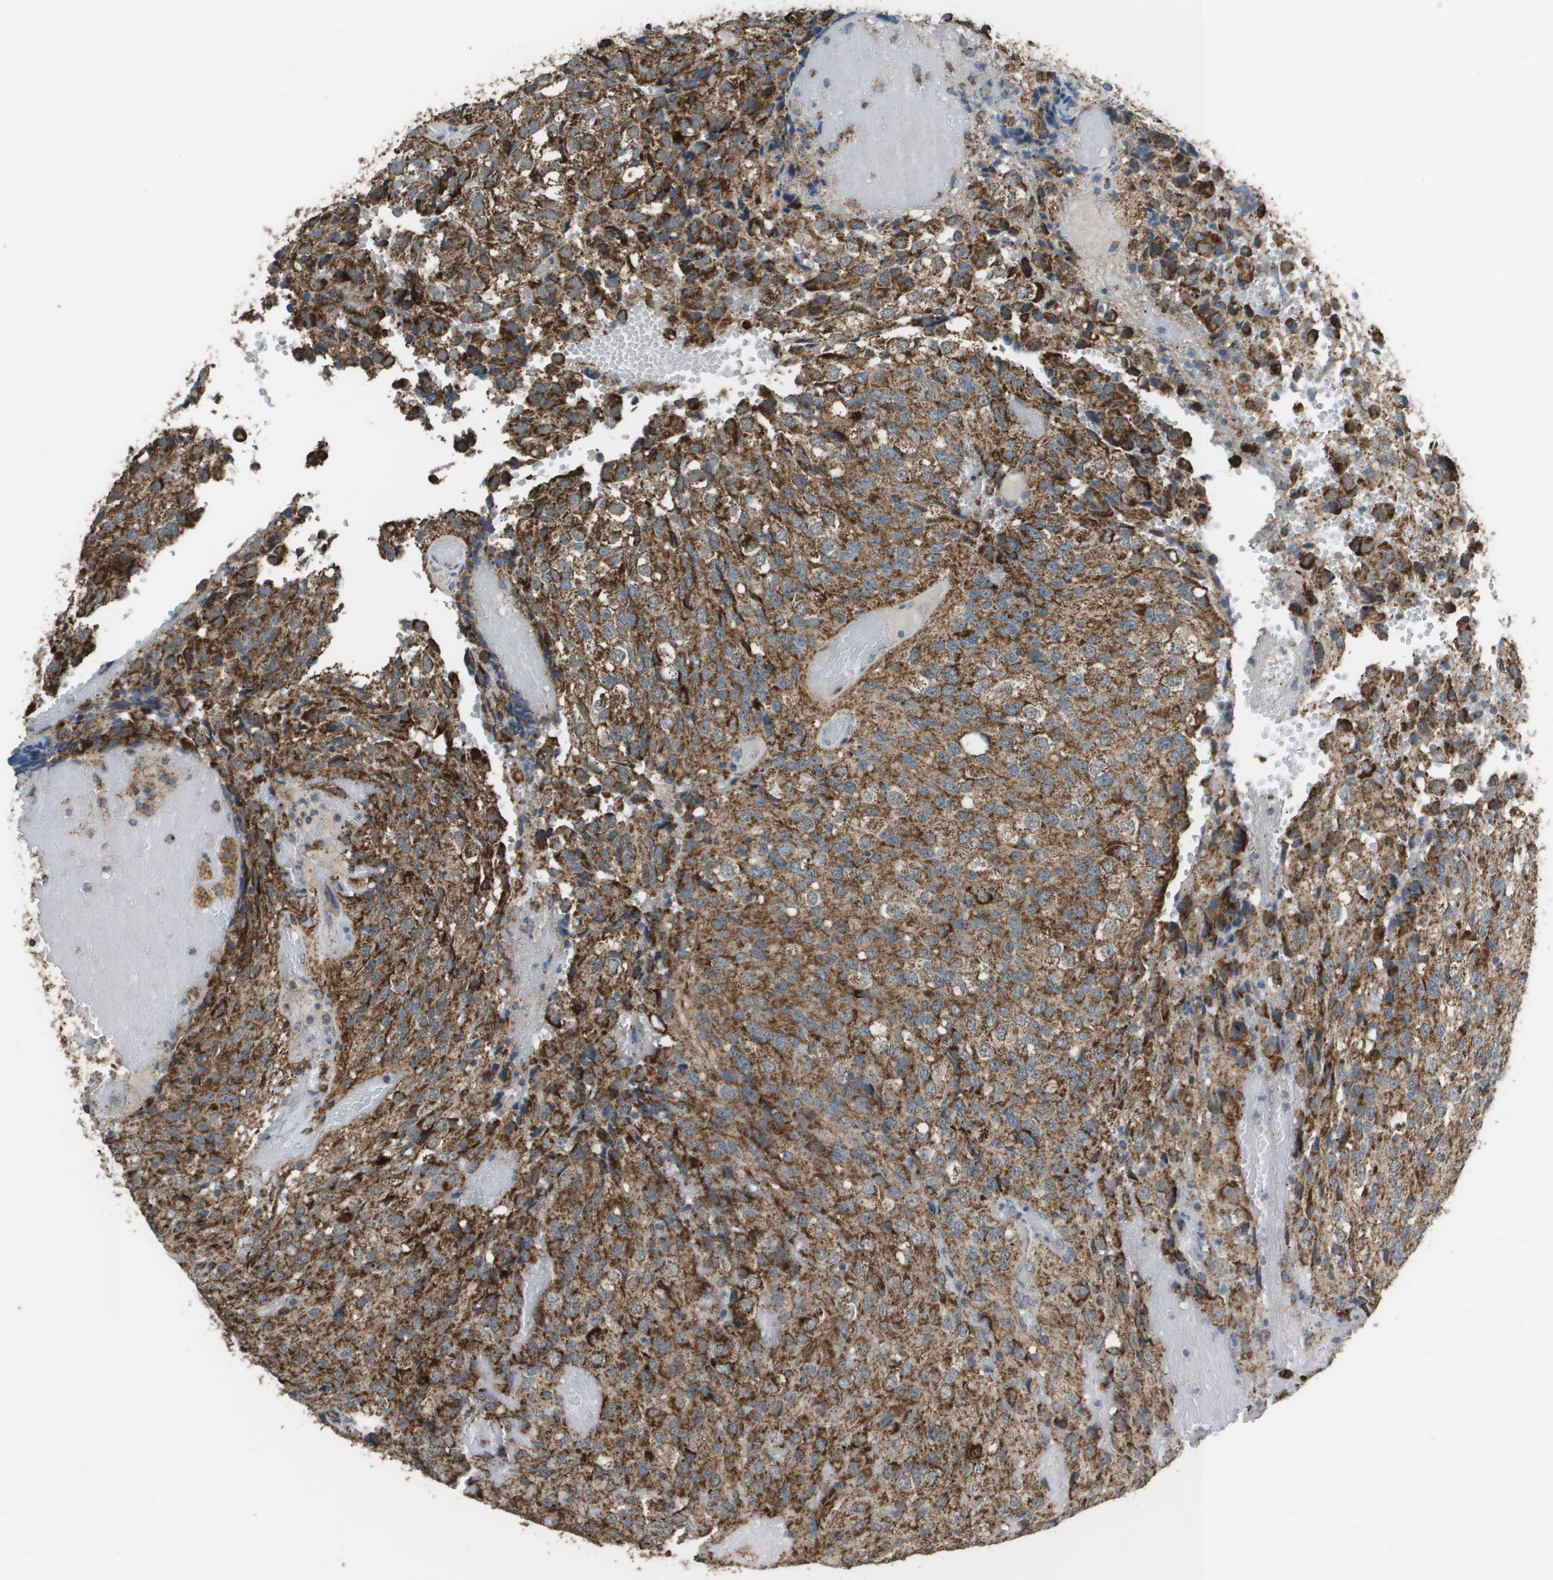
{"staining": {"intensity": "moderate", "quantity": ">75%", "location": "cytoplasmic/membranous"}, "tissue": "glioma", "cell_type": "Tumor cells", "image_type": "cancer", "snomed": [{"axis": "morphology", "description": "Glioma, malignant, High grade"}, {"axis": "topography", "description": "Brain"}], "caption": "A histopathology image of glioma stained for a protein displays moderate cytoplasmic/membranous brown staining in tumor cells. (Stains: DAB (3,3'-diaminobenzidine) in brown, nuclei in blue, Microscopy: brightfield microscopy at high magnification).", "gene": "FH", "patient": {"sex": "male", "age": 32}}